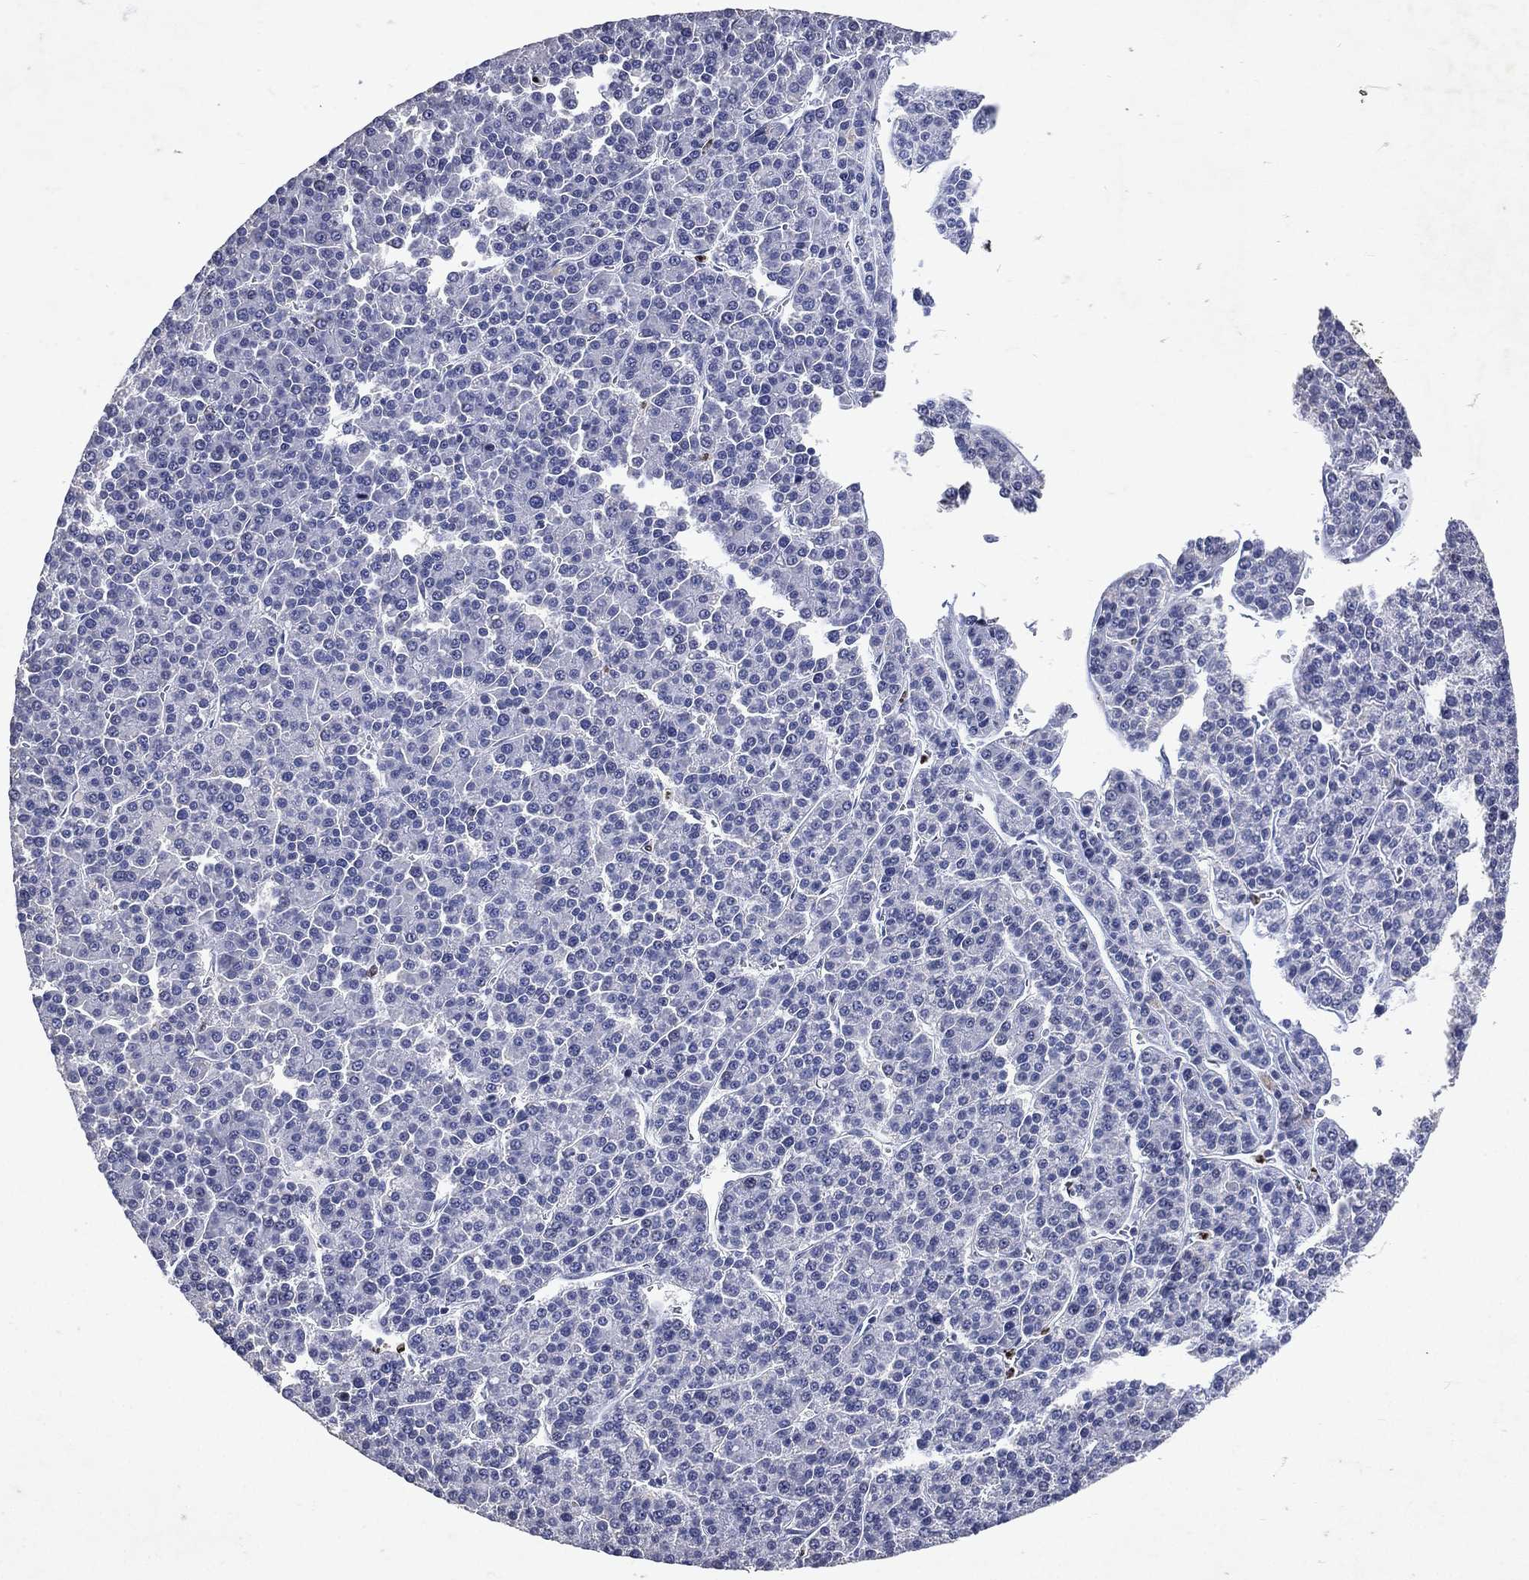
{"staining": {"intensity": "negative", "quantity": "none", "location": "none"}, "tissue": "liver cancer", "cell_type": "Tumor cells", "image_type": "cancer", "snomed": [{"axis": "morphology", "description": "Carcinoma, Hepatocellular, NOS"}, {"axis": "topography", "description": "Liver"}], "caption": "Image shows no protein positivity in tumor cells of liver cancer (hepatocellular carcinoma) tissue.", "gene": "SLC34A2", "patient": {"sex": "female", "age": 58}}